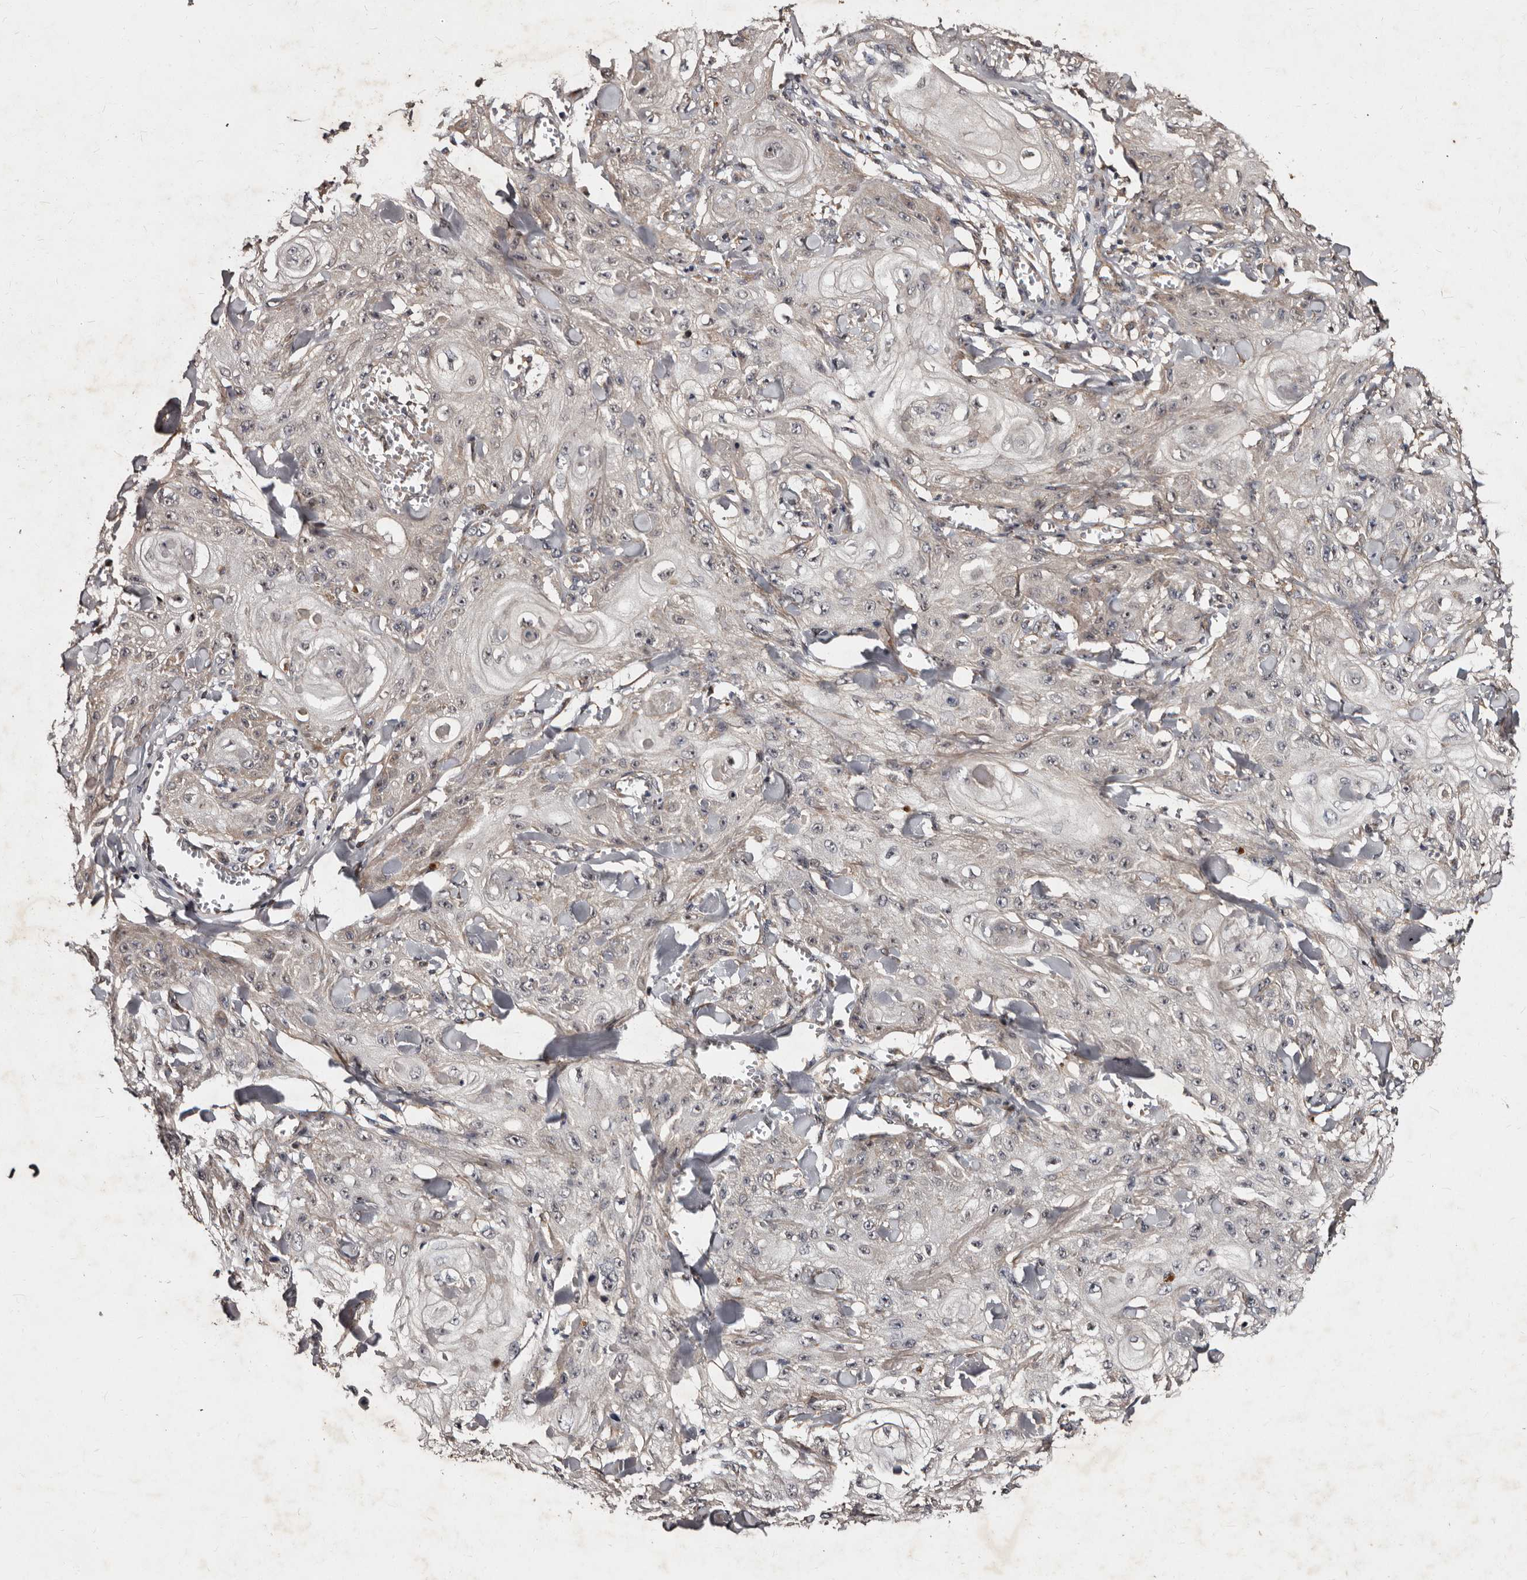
{"staining": {"intensity": "weak", "quantity": "<25%", "location": "cytoplasmic/membranous"}, "tissue": "skin cancer", "cell_type": "Tumor cells", "image_type": "cancer", "snomed": [{"axis": "morphology", "description": "Squamous cell carcinoma, NOS"}, {"axis": "topography", "description": "Skin"}], "caption": "The image reveals no significant expression in tumor cells of squamous cell carcinoma (skin). The staining was performed using DAB (3,3'-diaminobenzidine) to visualize the protein expression in brown, while the nuclei were stained in blue with hematoxylin (Magnification: 20x).", "gene": "MKRN3", "patient": {"sex": "male", "age": 74}}